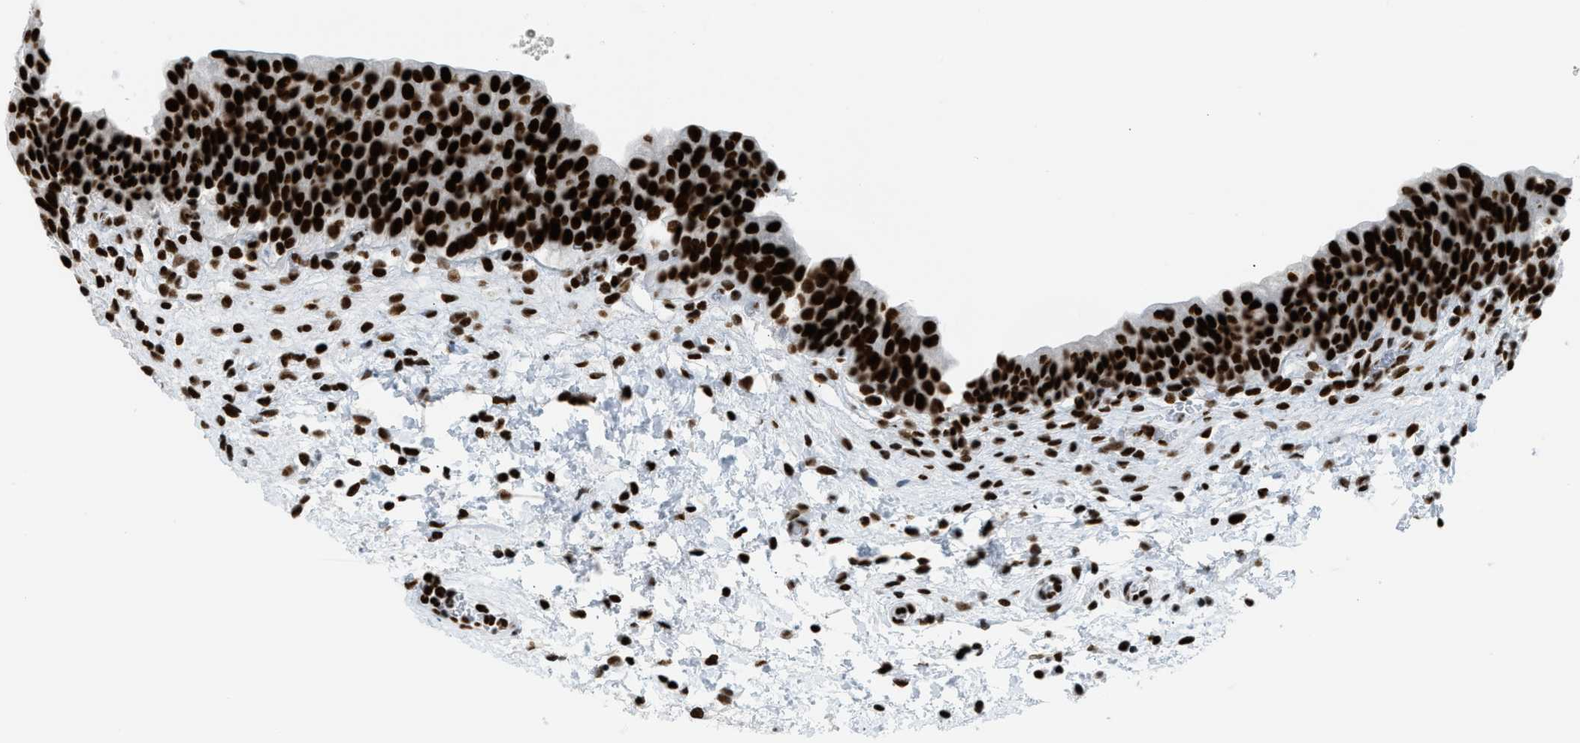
{"staining": {"intensity": "strong", "quantity": ">75%", "location": "nuclear"}, "tissue": "urinary bladder", "cell_type": "Urothelial cells", "image_type": "normal", "snomed": [{"axis": "morphology", "description": "Normal tissue, NOS"}, {"axis": "topography", "description": "Urinary bladder"}], "caption": "About >75% of urothelial cells in normal human urinary bladder demonstrate strong nuclear protein staining as visualized by brown immunohistochemical staining.", "gene": "PIF1", "patient": {"sex": "male", "age": 37}}